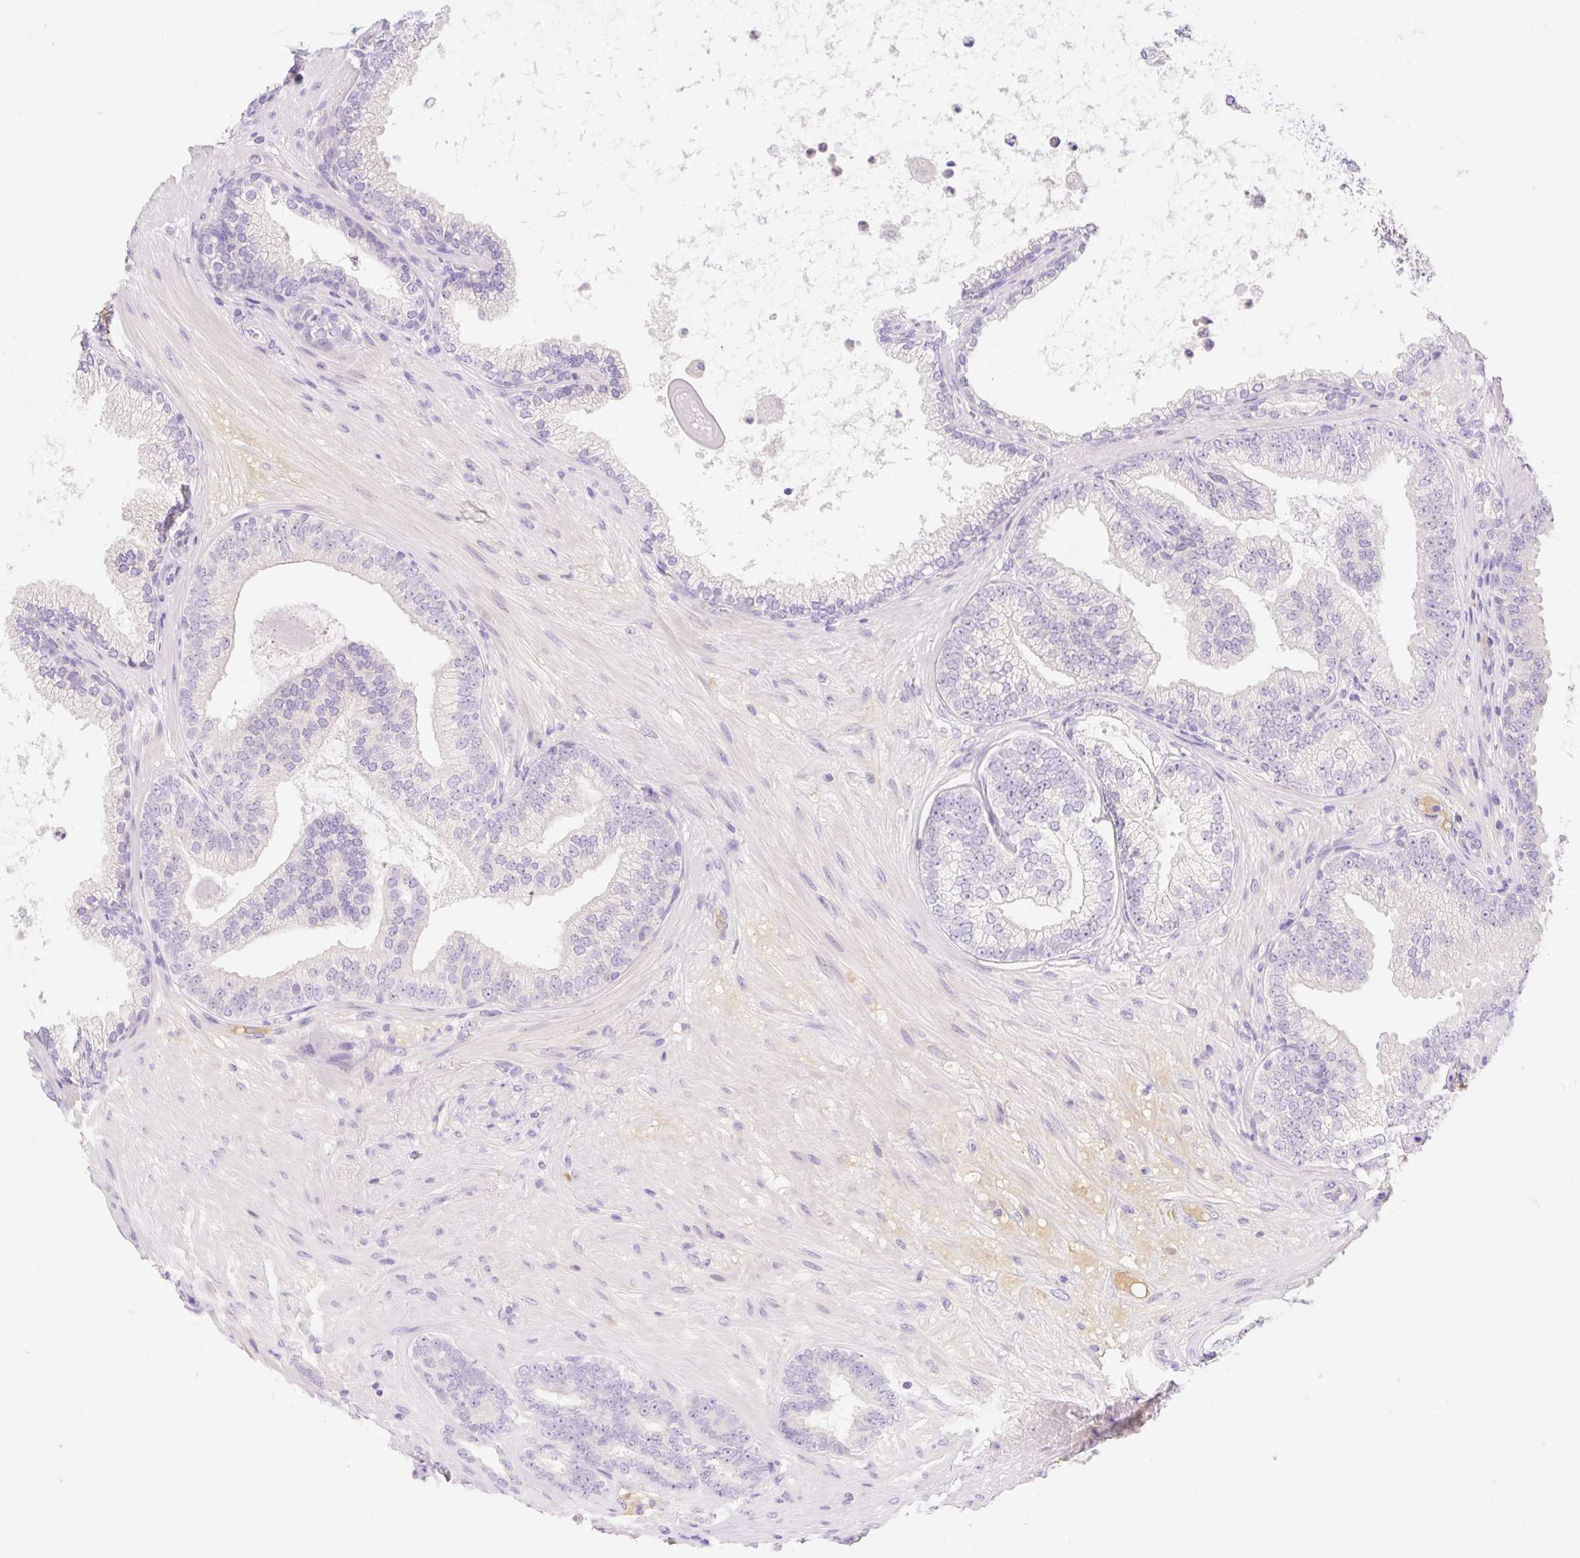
{"staining": {"intensity": "negative", "quantity": "none", "location": "none"}, "tissue": "prostate cancer", "cell_type": "Tumor cells", "image_type": "cancer", "snomed": [{"axis": "morphology", "description": "Adenocarcinoma, Low grade"}, {"axis": "topography", "description": "Prostate"}], "caption": "Immunohistochemical staining of prostate adenocarcinoma (low-grade) reveals no significant expression in tumor cells.", "gene": "DENND5A", "patient": {"sex": "male", "age": 61}}